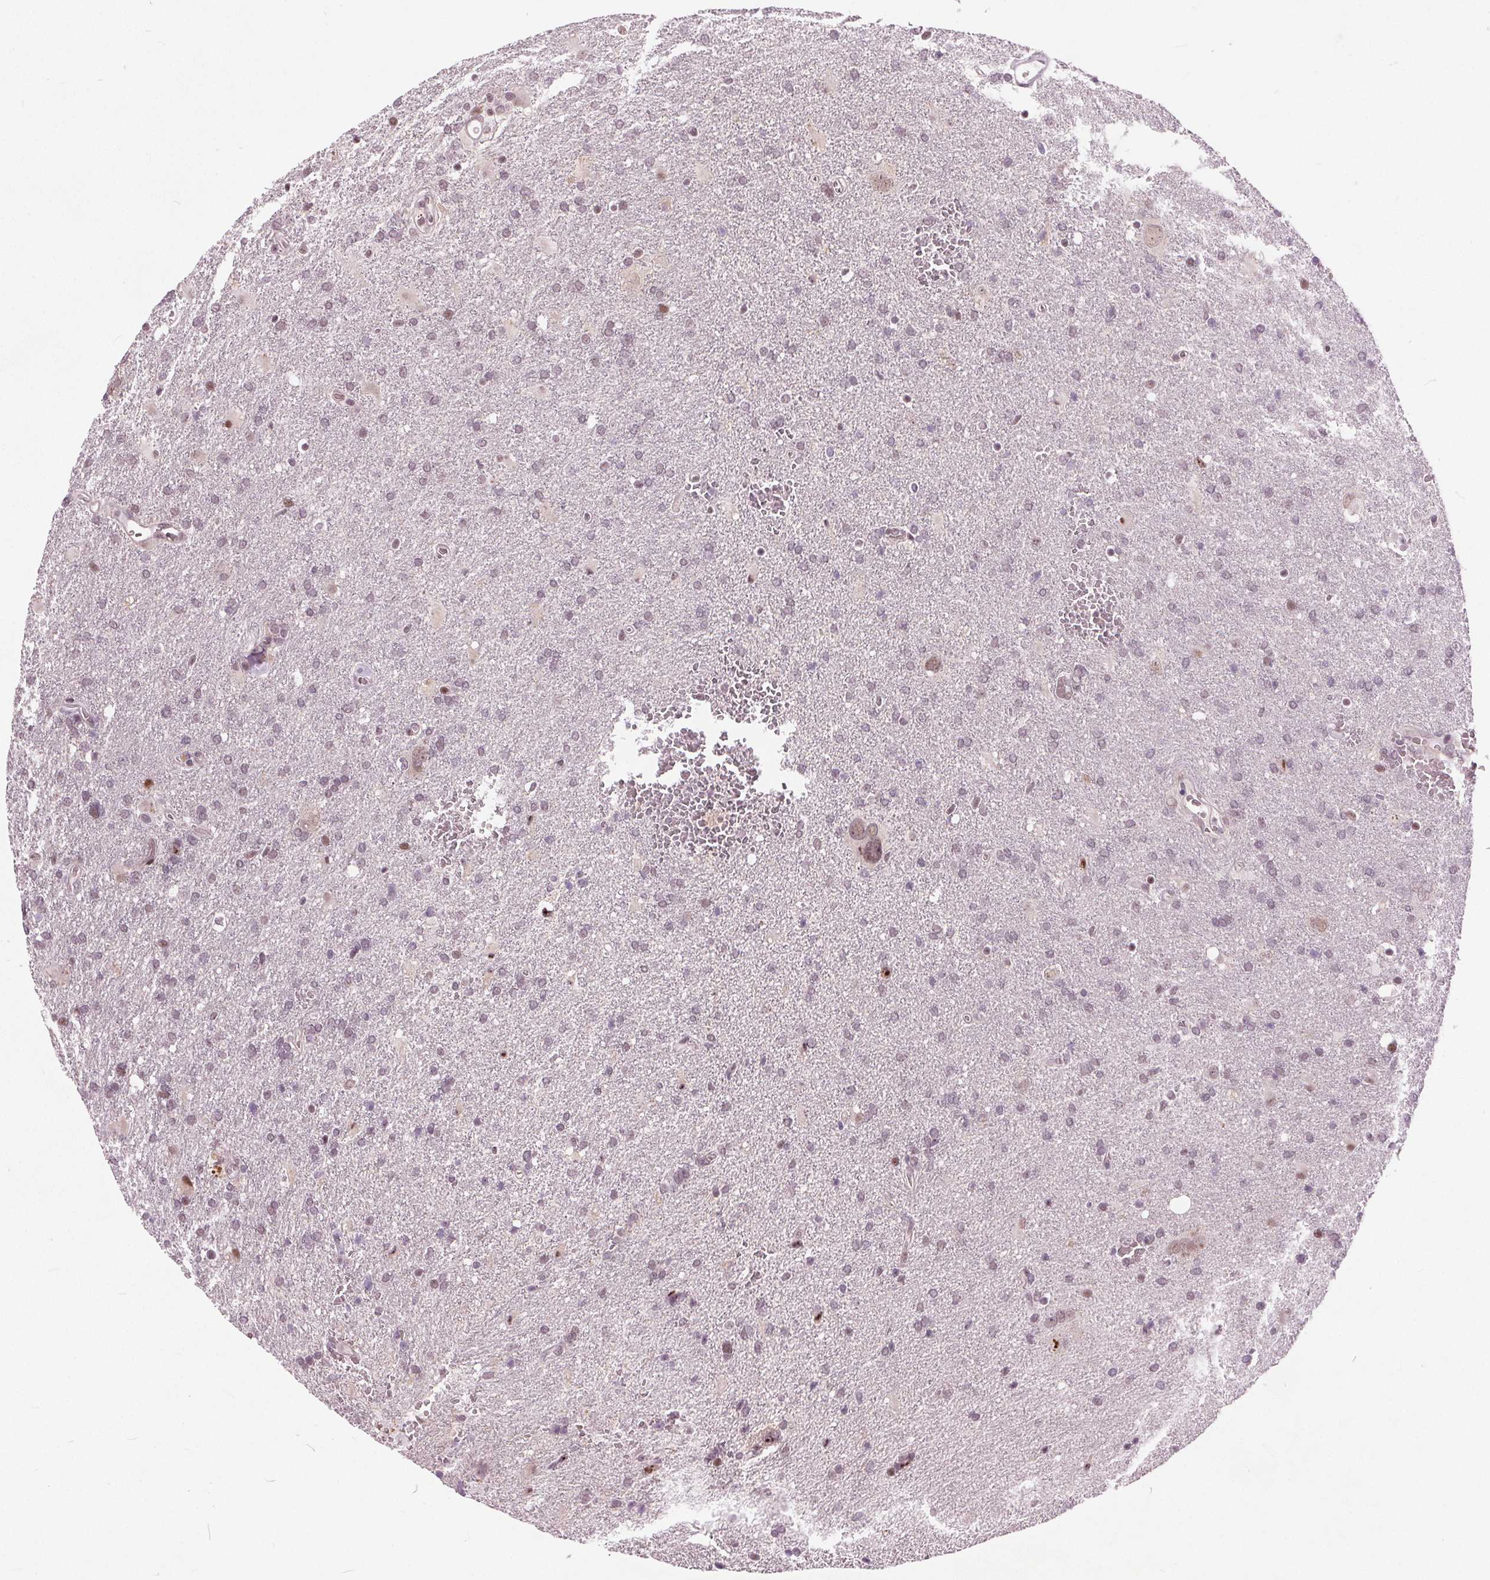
{"staining": {"intensity": "weak", "quantity": "<25%", "location": "nuclear"}, "tissue": "glioma", "cell_type": "Tumor cells", "image_type": "cancer", "snomed": [{"axis": "morphology", "description": "Glioma, malignant, Low grade"}, {"axis": "topography", "description": "Brain"}], "caption": "This is a micrograph of immunohistochemistry (IHC) staining of glioma, which shows no expression in tumor cells.", "gene": "TTC34", "patient": {"sex": "male", "age": 66}}